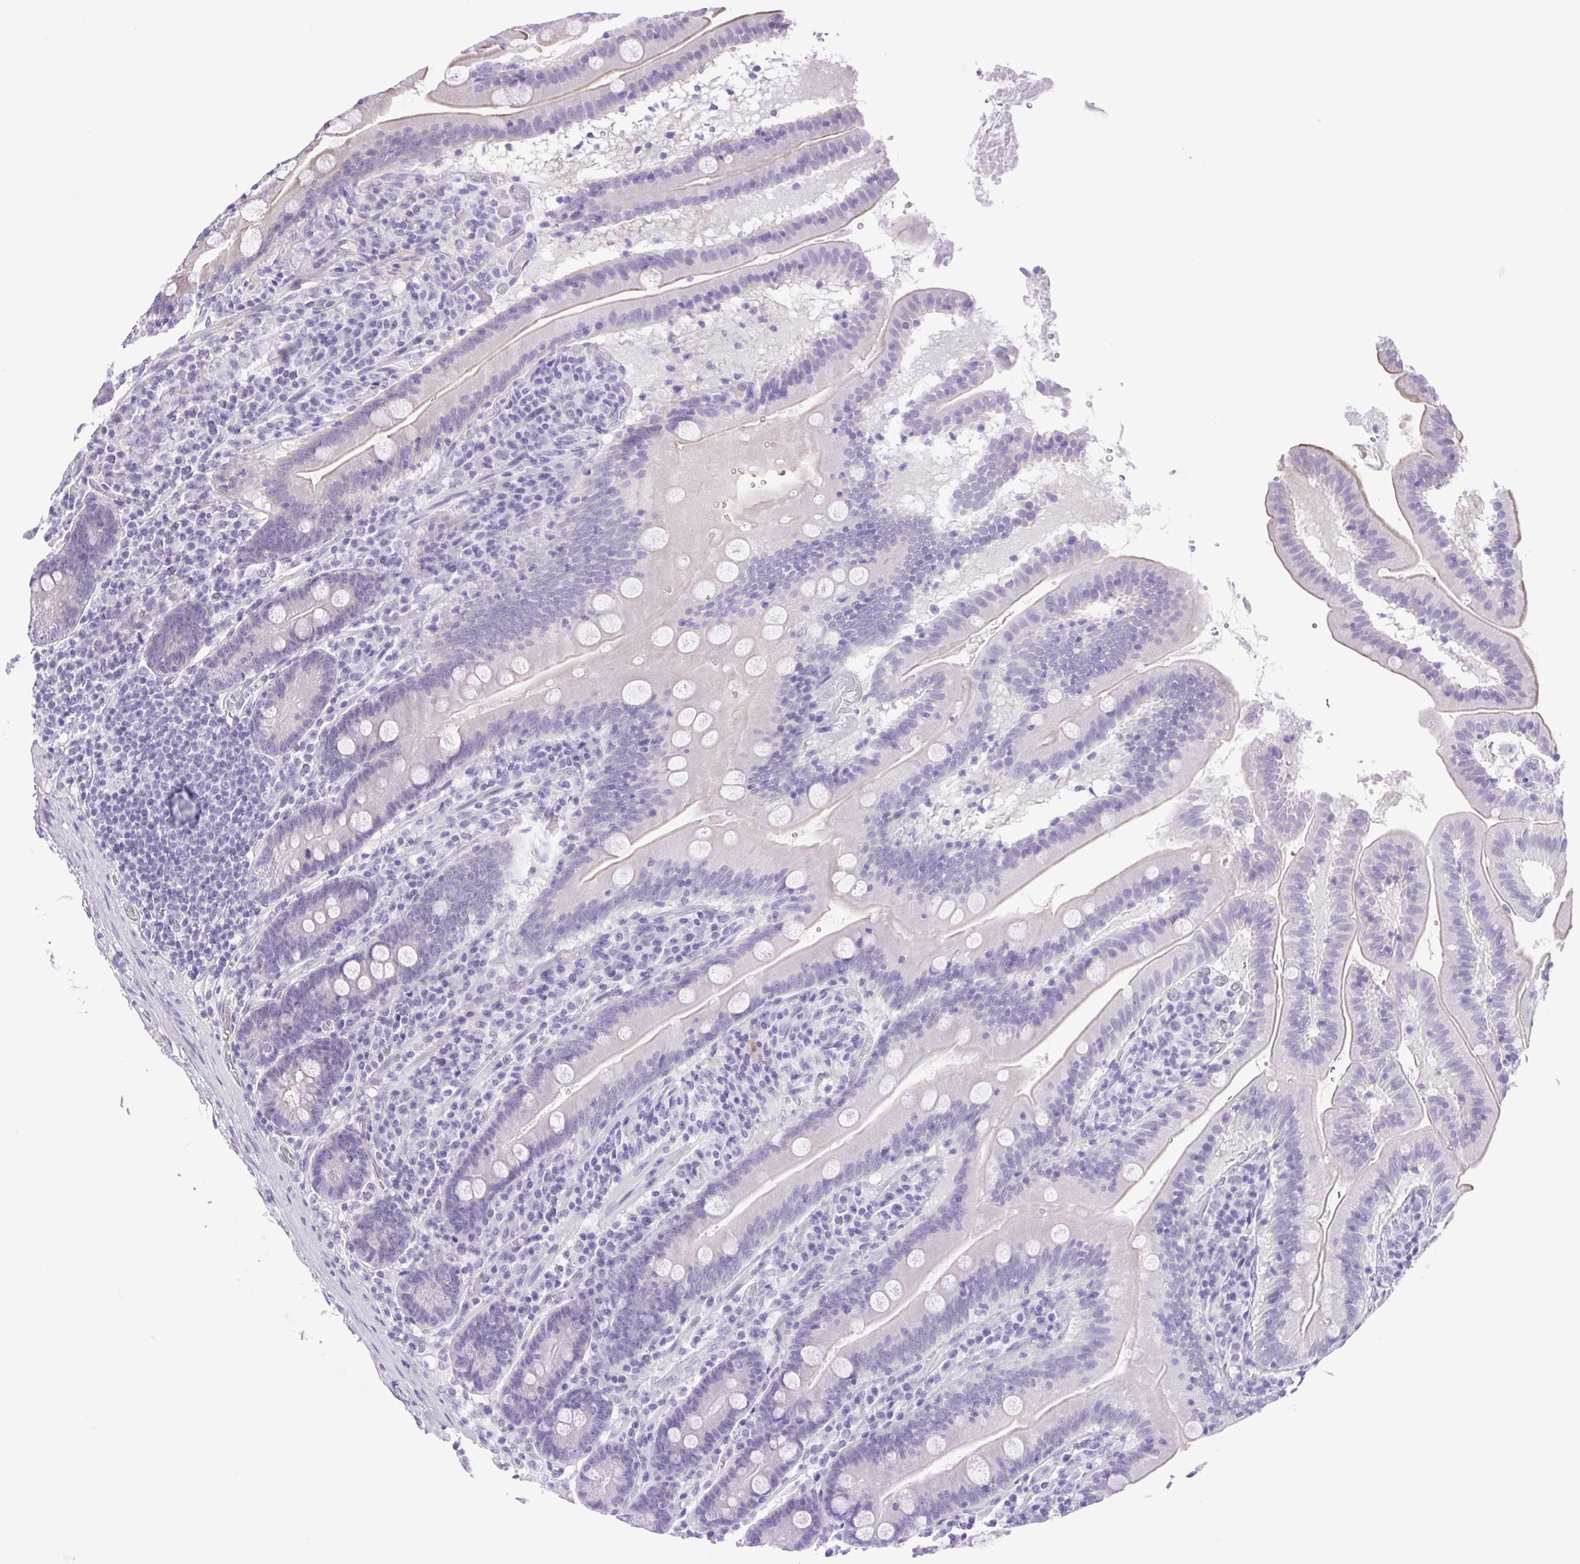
{"staining": {"intensity": "negative", "quantity": "none", "location": "none"}, "tissue": "small intestine", "cell_type": "Glandular cells", "image_type": "normal", "snomed": [{"axis": "morphology", "description": "Normal tissue, NOS"}, {"axis": "topography", "description": "Small intestine"}], "caption": "Immunohistochemical staining of unremarkable small intestine shows no significant staining in glandular cells.", "gene": "CDSN", "patient": {"sex": "male", "age": 37}}